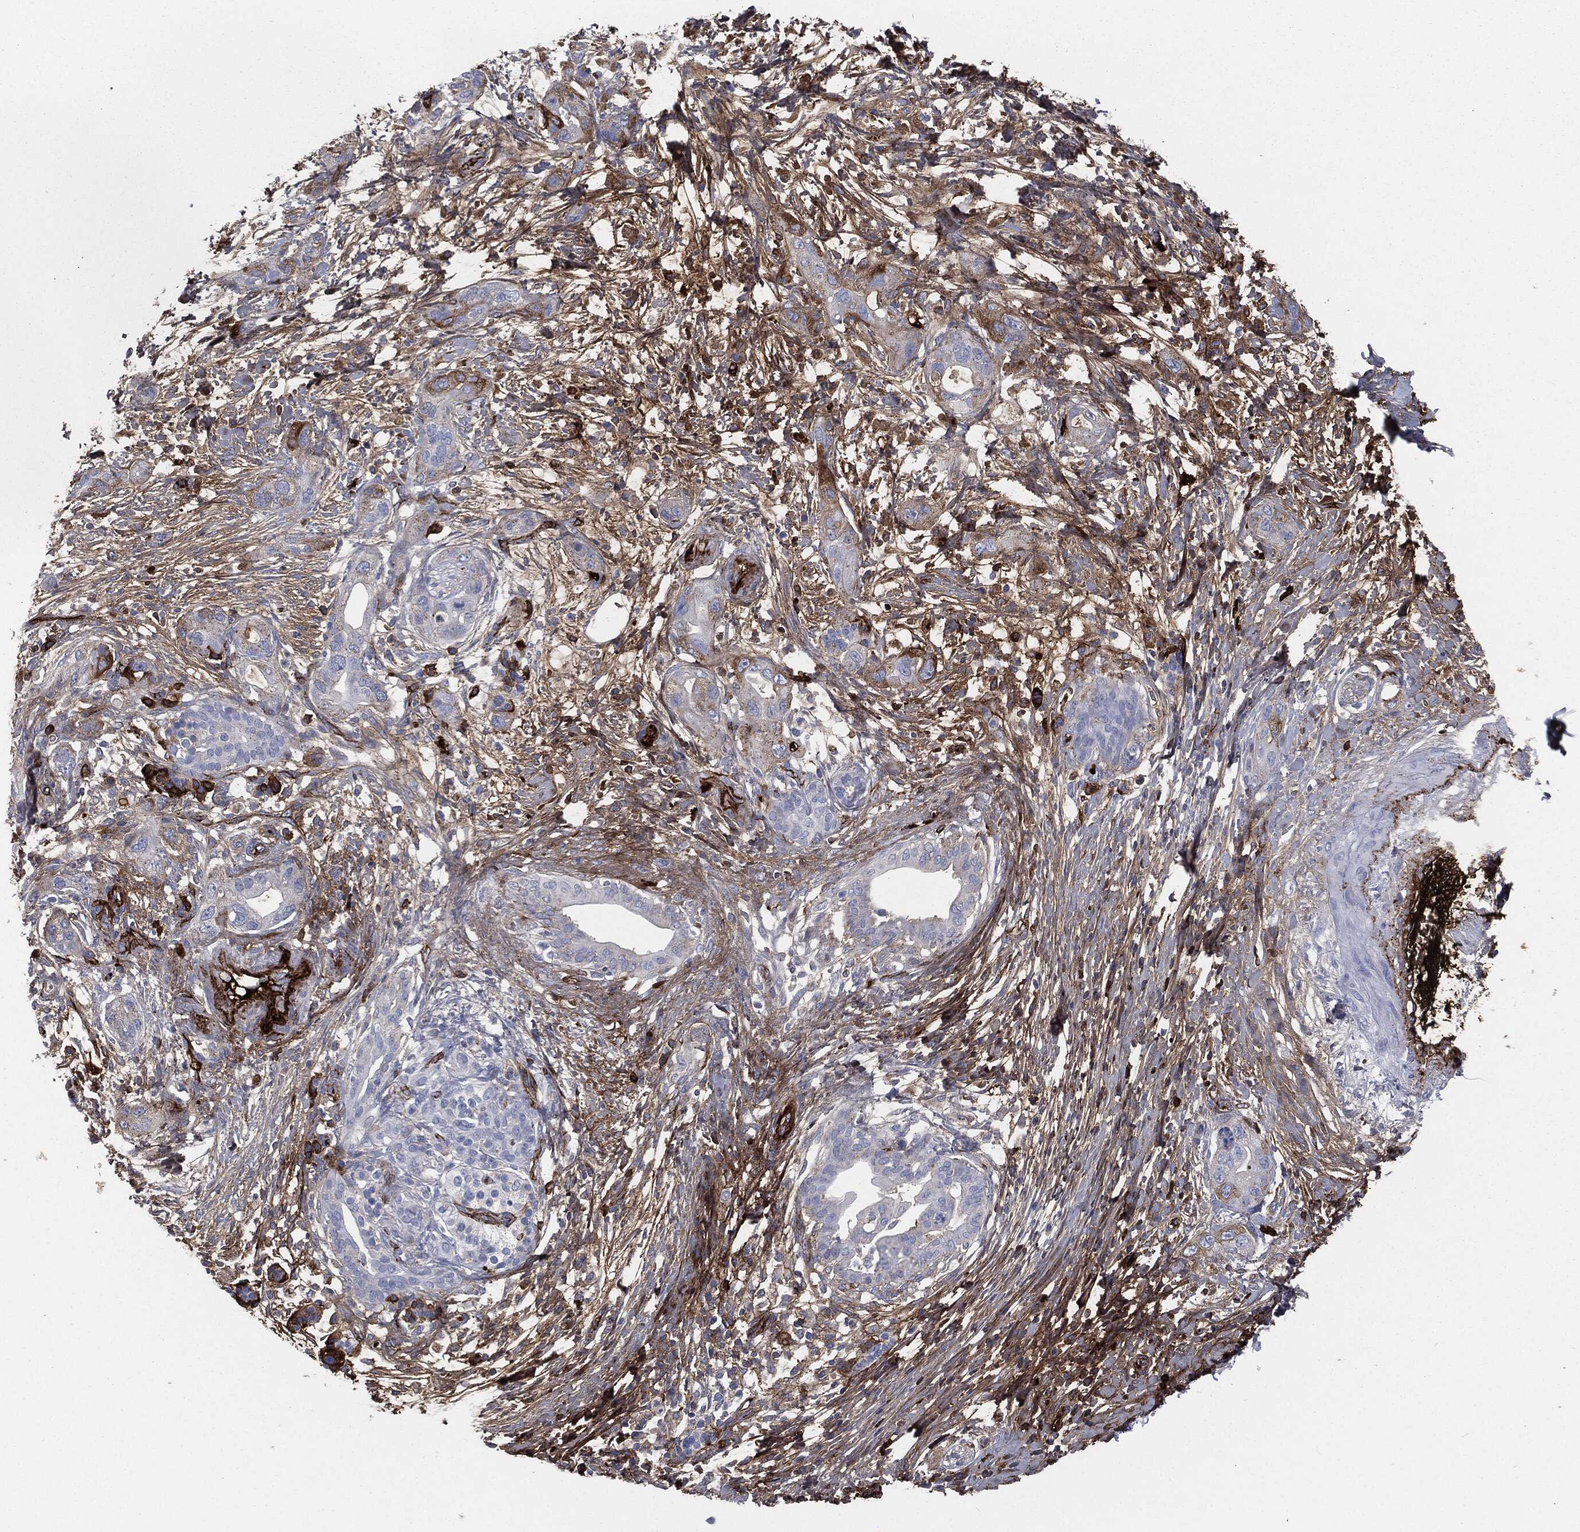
{"staining": {"intensity": "strong", "quantity": "<25%", "location": "cytoplasmic/membranous"}, "tissue": "pancreatic cancer", "cell_type": "Tumor cells", "image_type": "cancer", "snomed": [{"axis": "morphology", "description": "Adenocarcinoma, NOS"}, {"axis": "topography", "description": "Pancreas"}], "caption": "Tumor cells reveal strong cytoplasmic/membranous positivity in approximately <25% of cells in adenocarcinoma (pancreatic).", "gene": "APOB", "patient": {"sex": "male", "age": 44}}